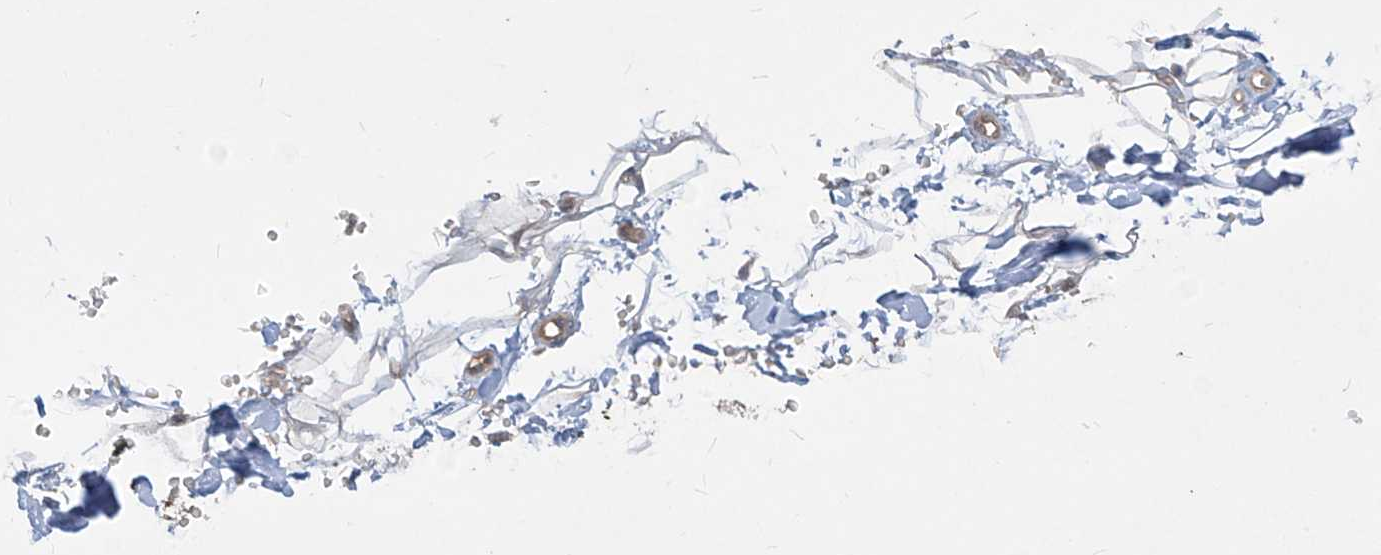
{"staining": {"intensity": "weak", "quantity": ">75%", "location": "cytoplasmic/membranous"}, "tissue": "adipose tissue", "cell_type": "Adipocytes", "image_type": "normal", "snomed": [{"axis": "morphology", "description": "Normal tissue, NOS"}, {"axis": "morphology", "description": "Adenocarcinoma, NOS"}, {"axis": "topography", "description": "Pancreas"}, {"axis": "topography", "description": "Peripheral nerve tissue"}], "caption": "Weak cytoplasmic/membranous positivity for a protein is present in approximately >75% of adipocytes of unremarkable adipose tissue using IHC.", "gene": "DGKQ", "patient": {"sex": "male", "age": 59}}